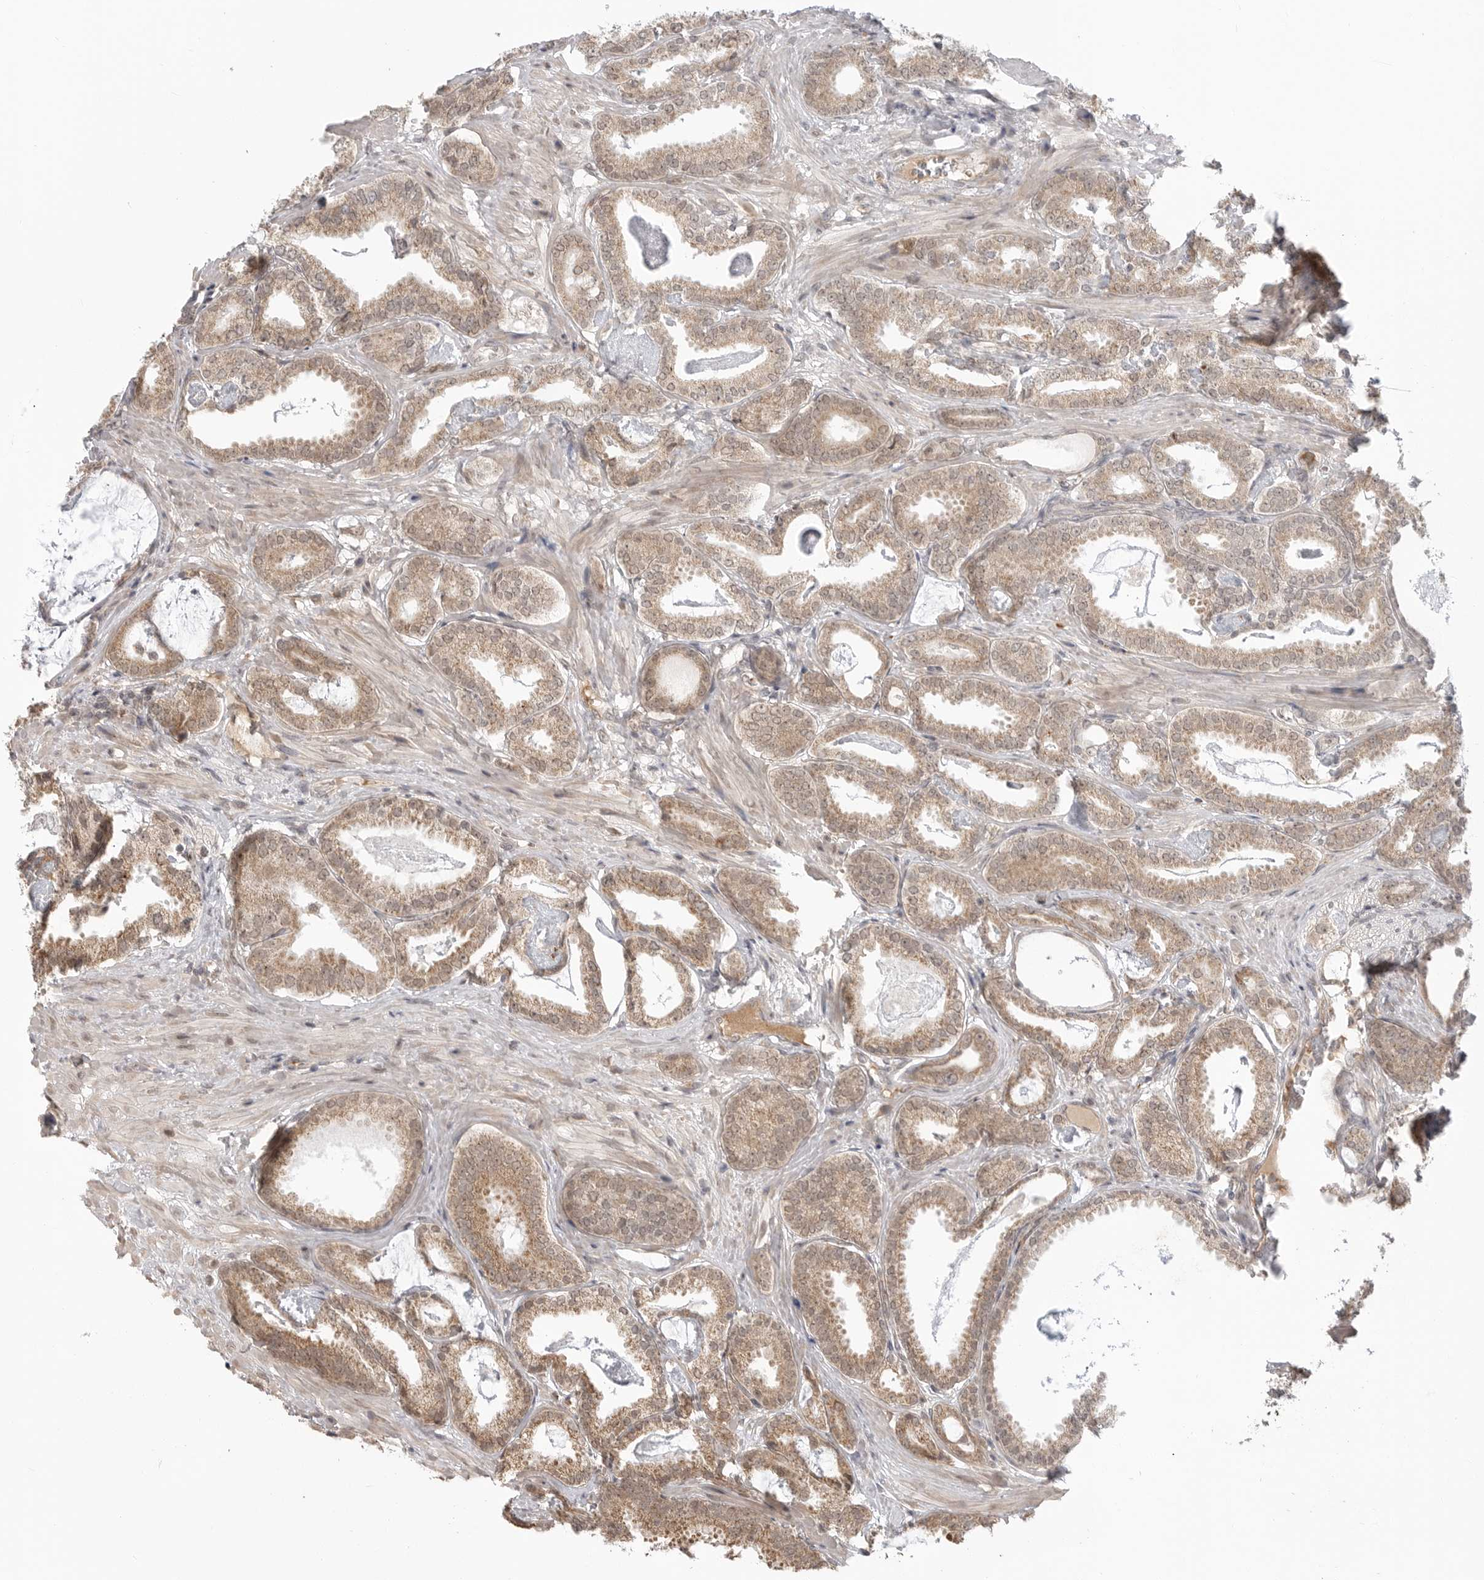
{"staining": {"intensity": "moderate", "quantity": ">75%", "location": "cytoplasmic/membranous"}, "tissue": "prostate cancer", "cell_type": "Tumor cells", "image_type": "cancer", "snomed": [{"axis": "morphology", "description": "Adenocarcinoma, Low grade"}, {"axis": "topography", "description": "Prostate"}], "caption": "An image of human prostate cancer stained for a protein demonstrates moderate cytoplasmic/membranous brown staining in tumor cells.", "gene": "KALRN", "patient": {"sex": "male", "age": 71}}